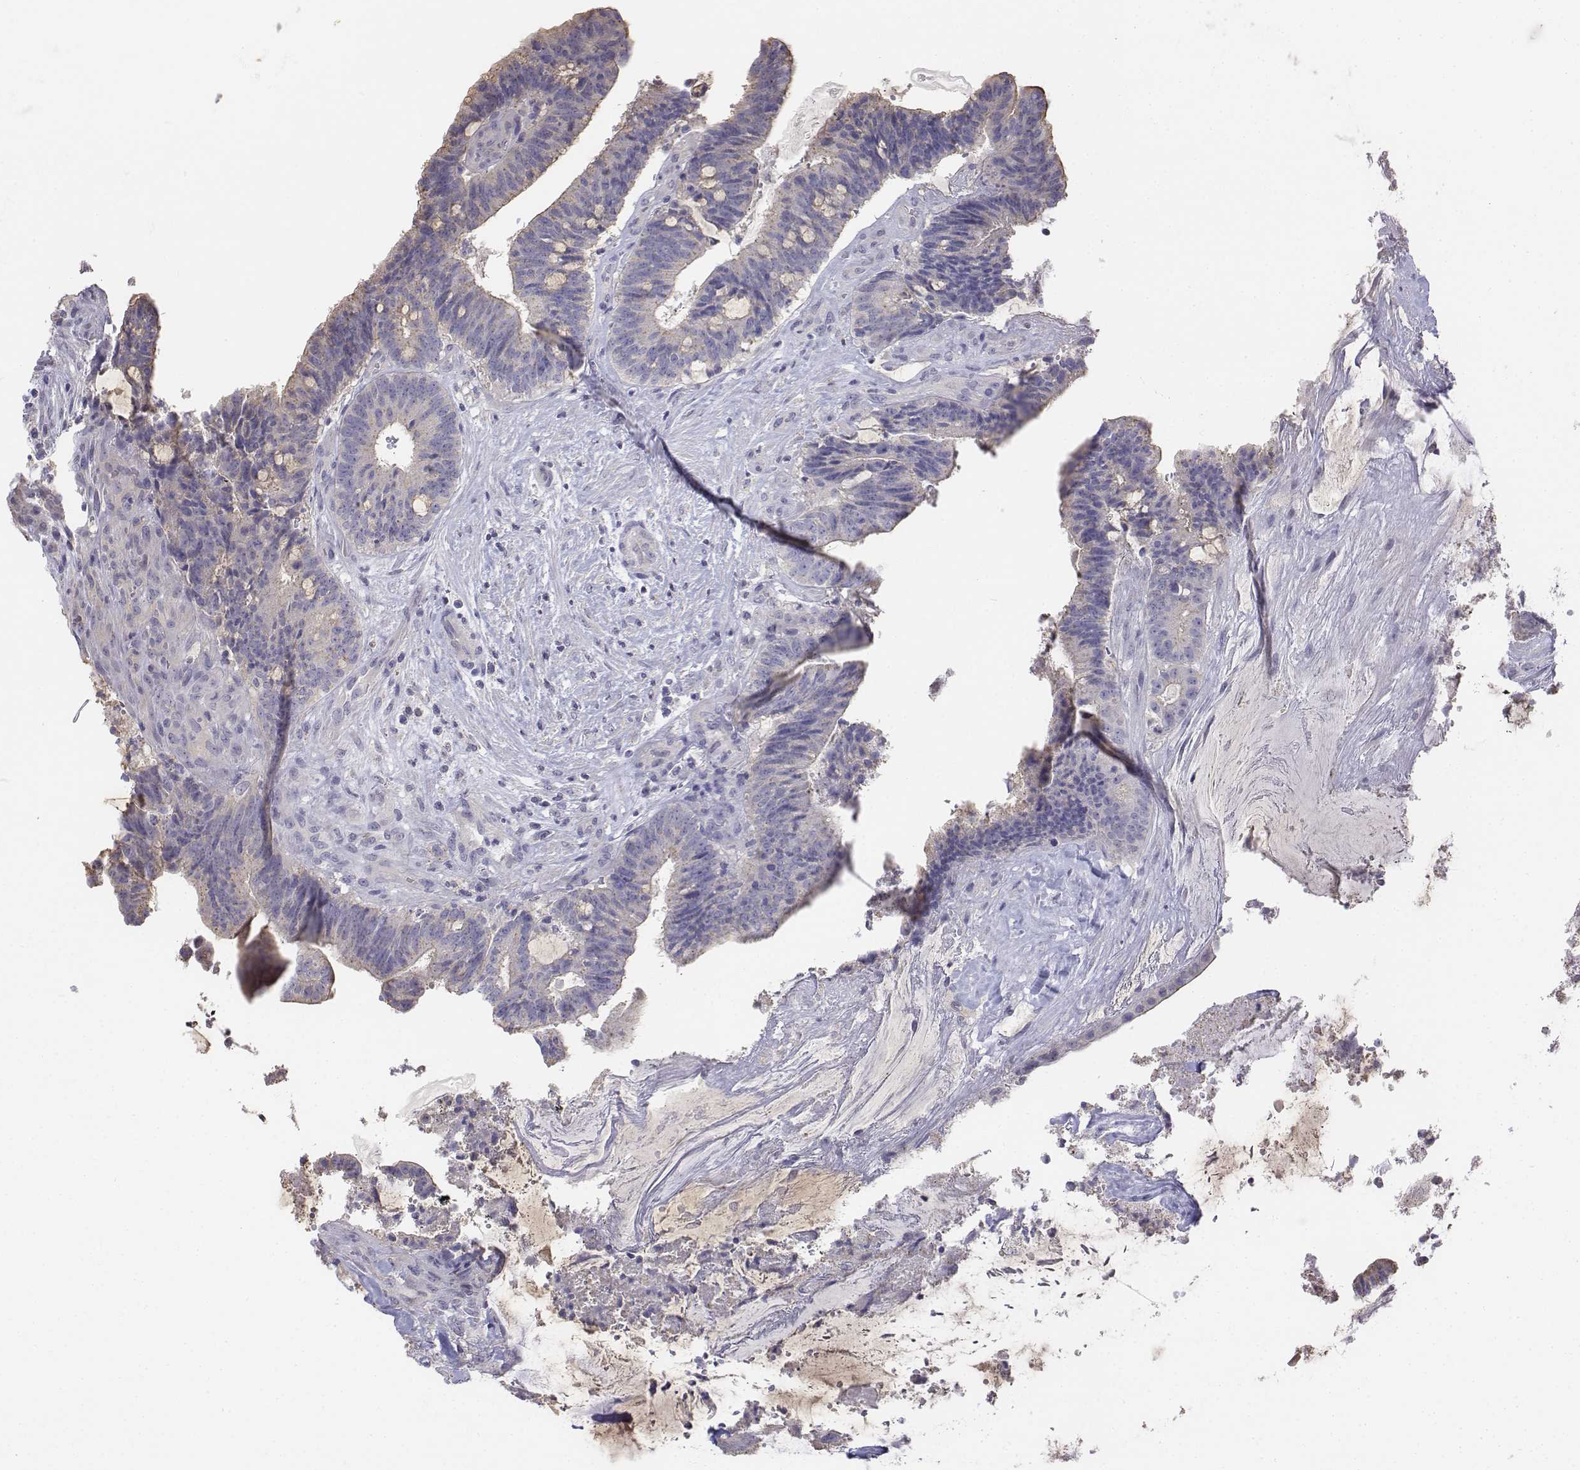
{"staining": {"intensity": "negative", "quantity": "none", "location": "none"}, "tissue": "colorectal cancer", "cell_type": "Tumor cells", "image_type": "cancer", "snomed": [{"axis": "morphology", "description": "Adenocarcinoma, NOS"}, {"axis": "topography", "description": "Colon"}], "caption": "Tumor cells show no significant protein expression in colorectal adenocarcinoma.", "gene": "LGSN", "patient": {"sex": "female", "age": 43}}